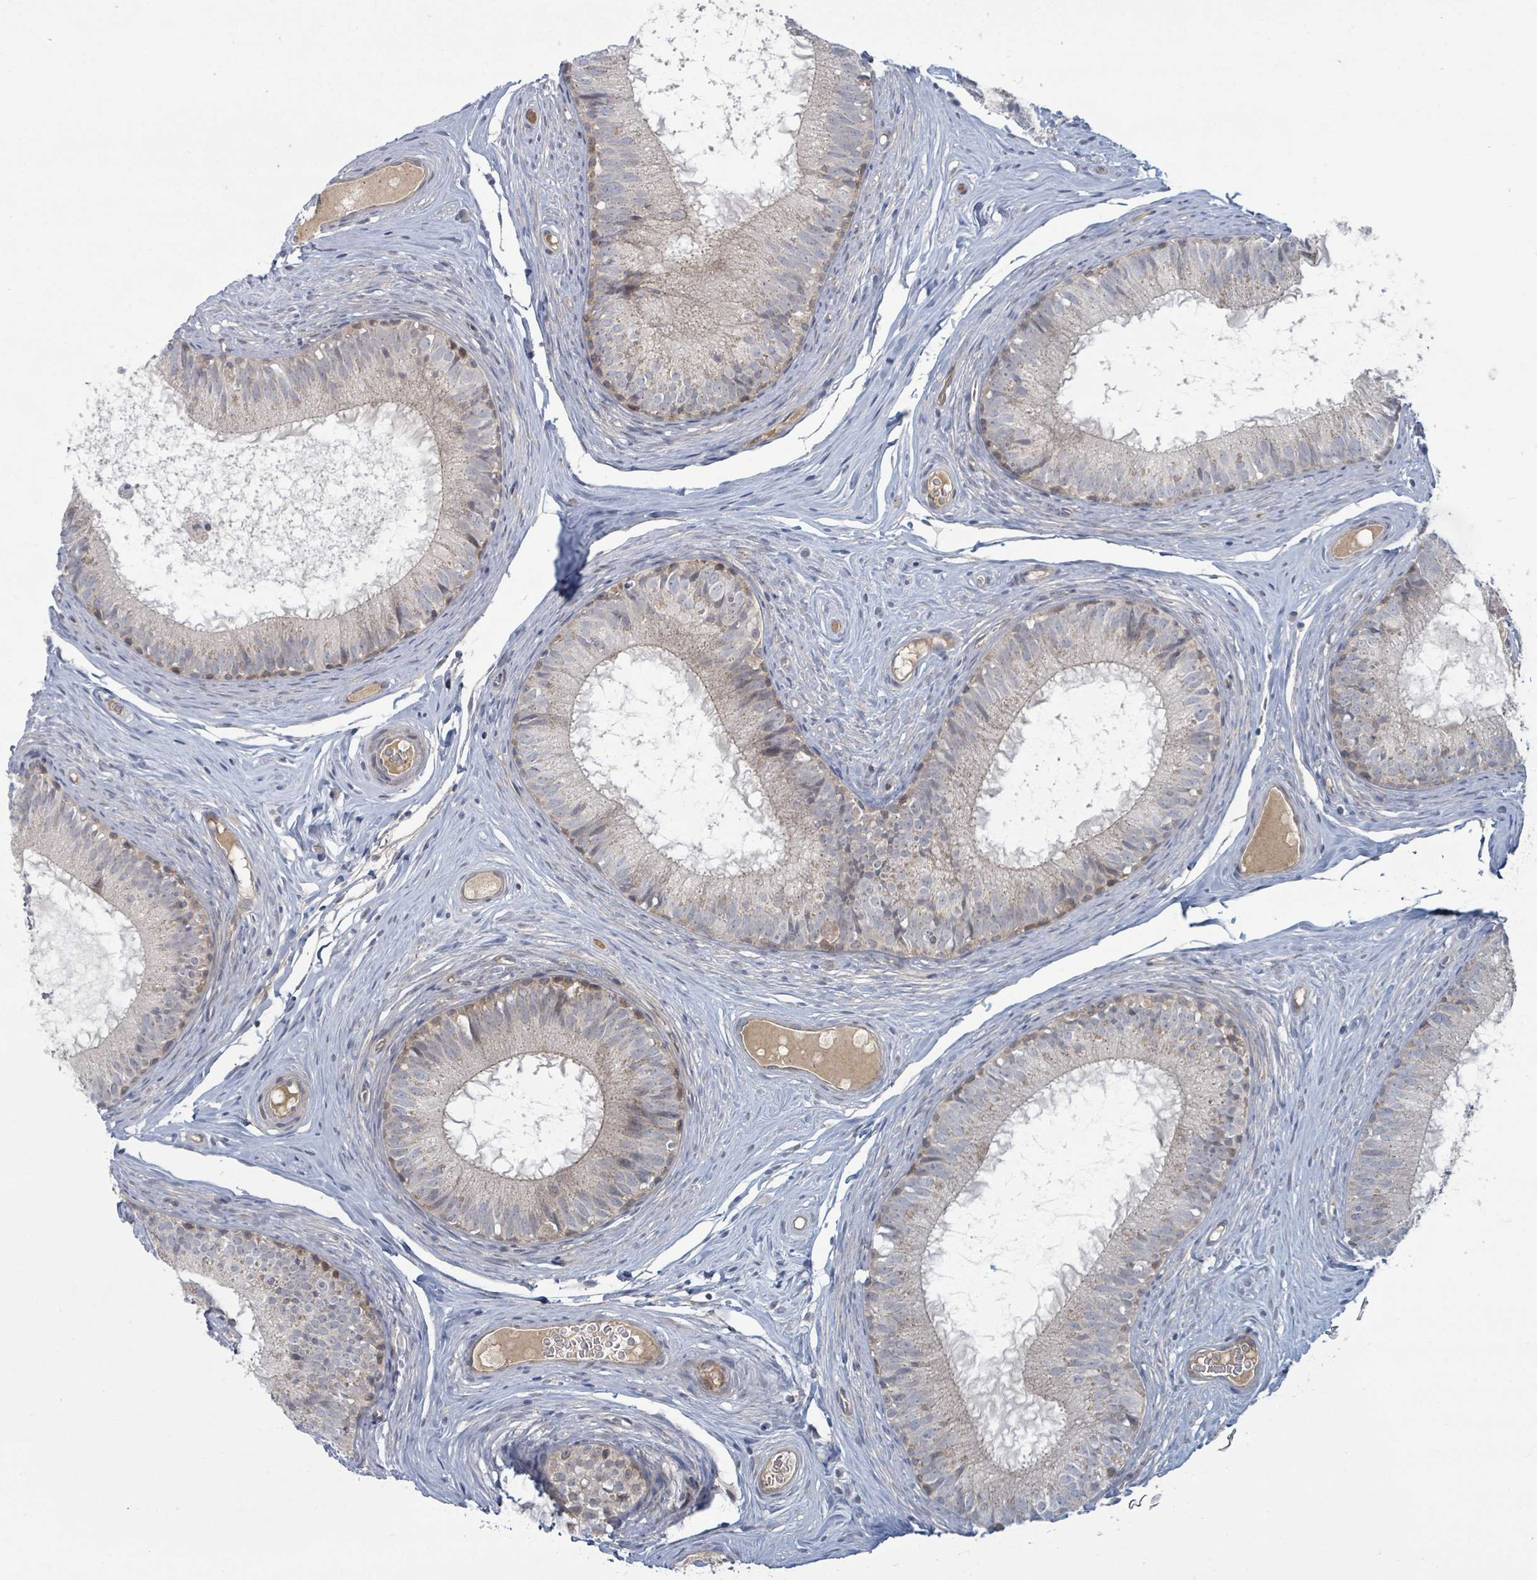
{"staining": {"intensity": "weak", "quantity": "<25%", "location": "cytoplasmic/membranous"}, "tissue": "epididymis", "cell_type": "Glandular cells", "image_type": "normal", "snomed": [{"axis": "morphology", "description": "Normal tissue, NOS"}, {"axis": "topography", "description": "Epididymis"}], "caption": "High magnification brightfield microscopy of unremarkable epididymis stained with DAB (3,3'-diaminobenzidine) (brown) and counterstained with hematoxylin (blue): glandular cells show no significant positivity. (Stains: DAB (3,3'-diaminobenzidine) IHC with hematoxylin counter stain, Microscopy: brightfield microscopy at high magnification).", "gene": "COL5A3", "patient": {"sex": "male", "age": 25}}